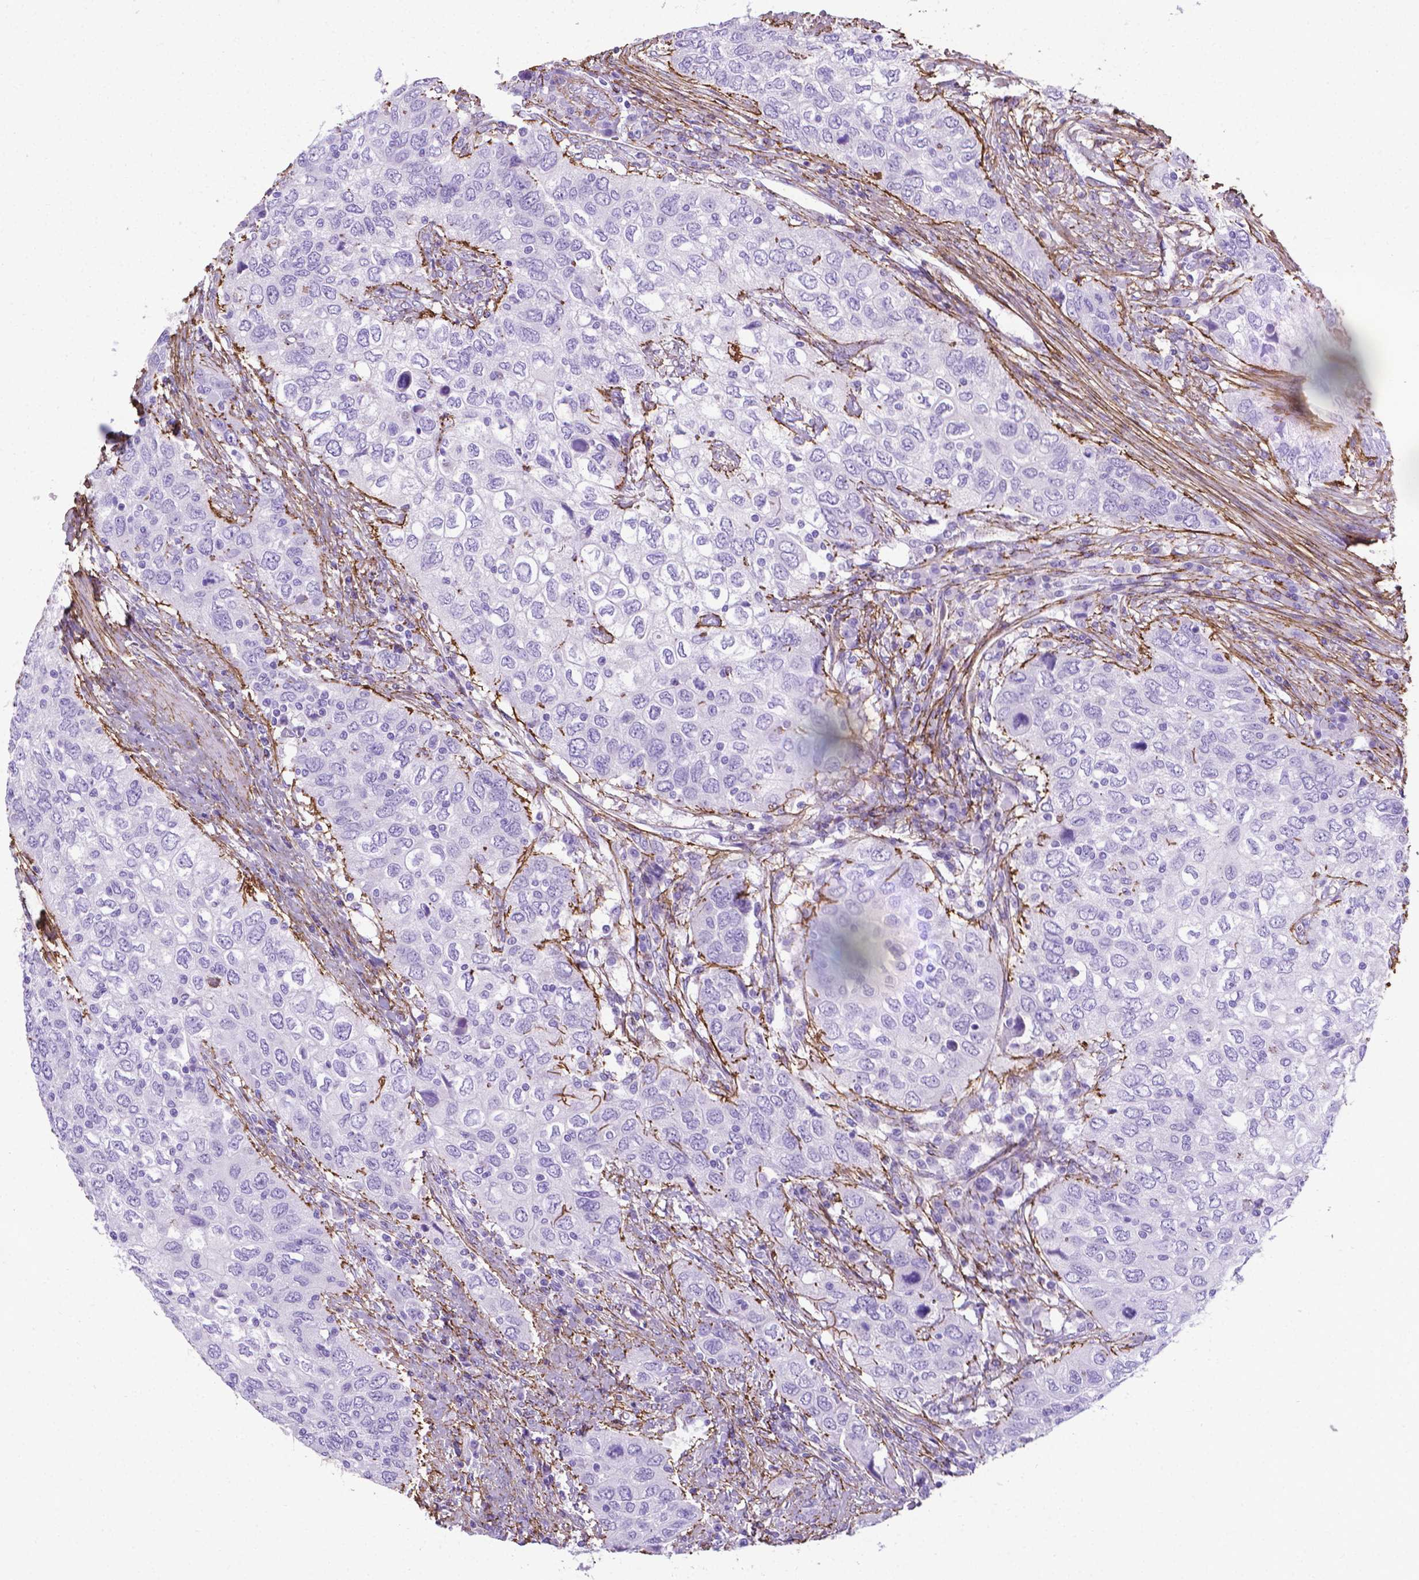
{"staining": {"intensity": "negative", "quantity": "none", "location": "none"}, "tissue": "urothelial cancer", "cell_type": "Tumor cells", "image_type": "cancer", "snomed": [{"axis": "morphology", "description": "Urothelial carcinoma, High grade"}, {"axis": "topography", "description": "Urinary bladder"}], "caption": "A histopathology image of human urothelial cancer is negative for staining in tumor cells.", "gene": "MFAP2", "patient": {"sex": "male", "age": 76}}